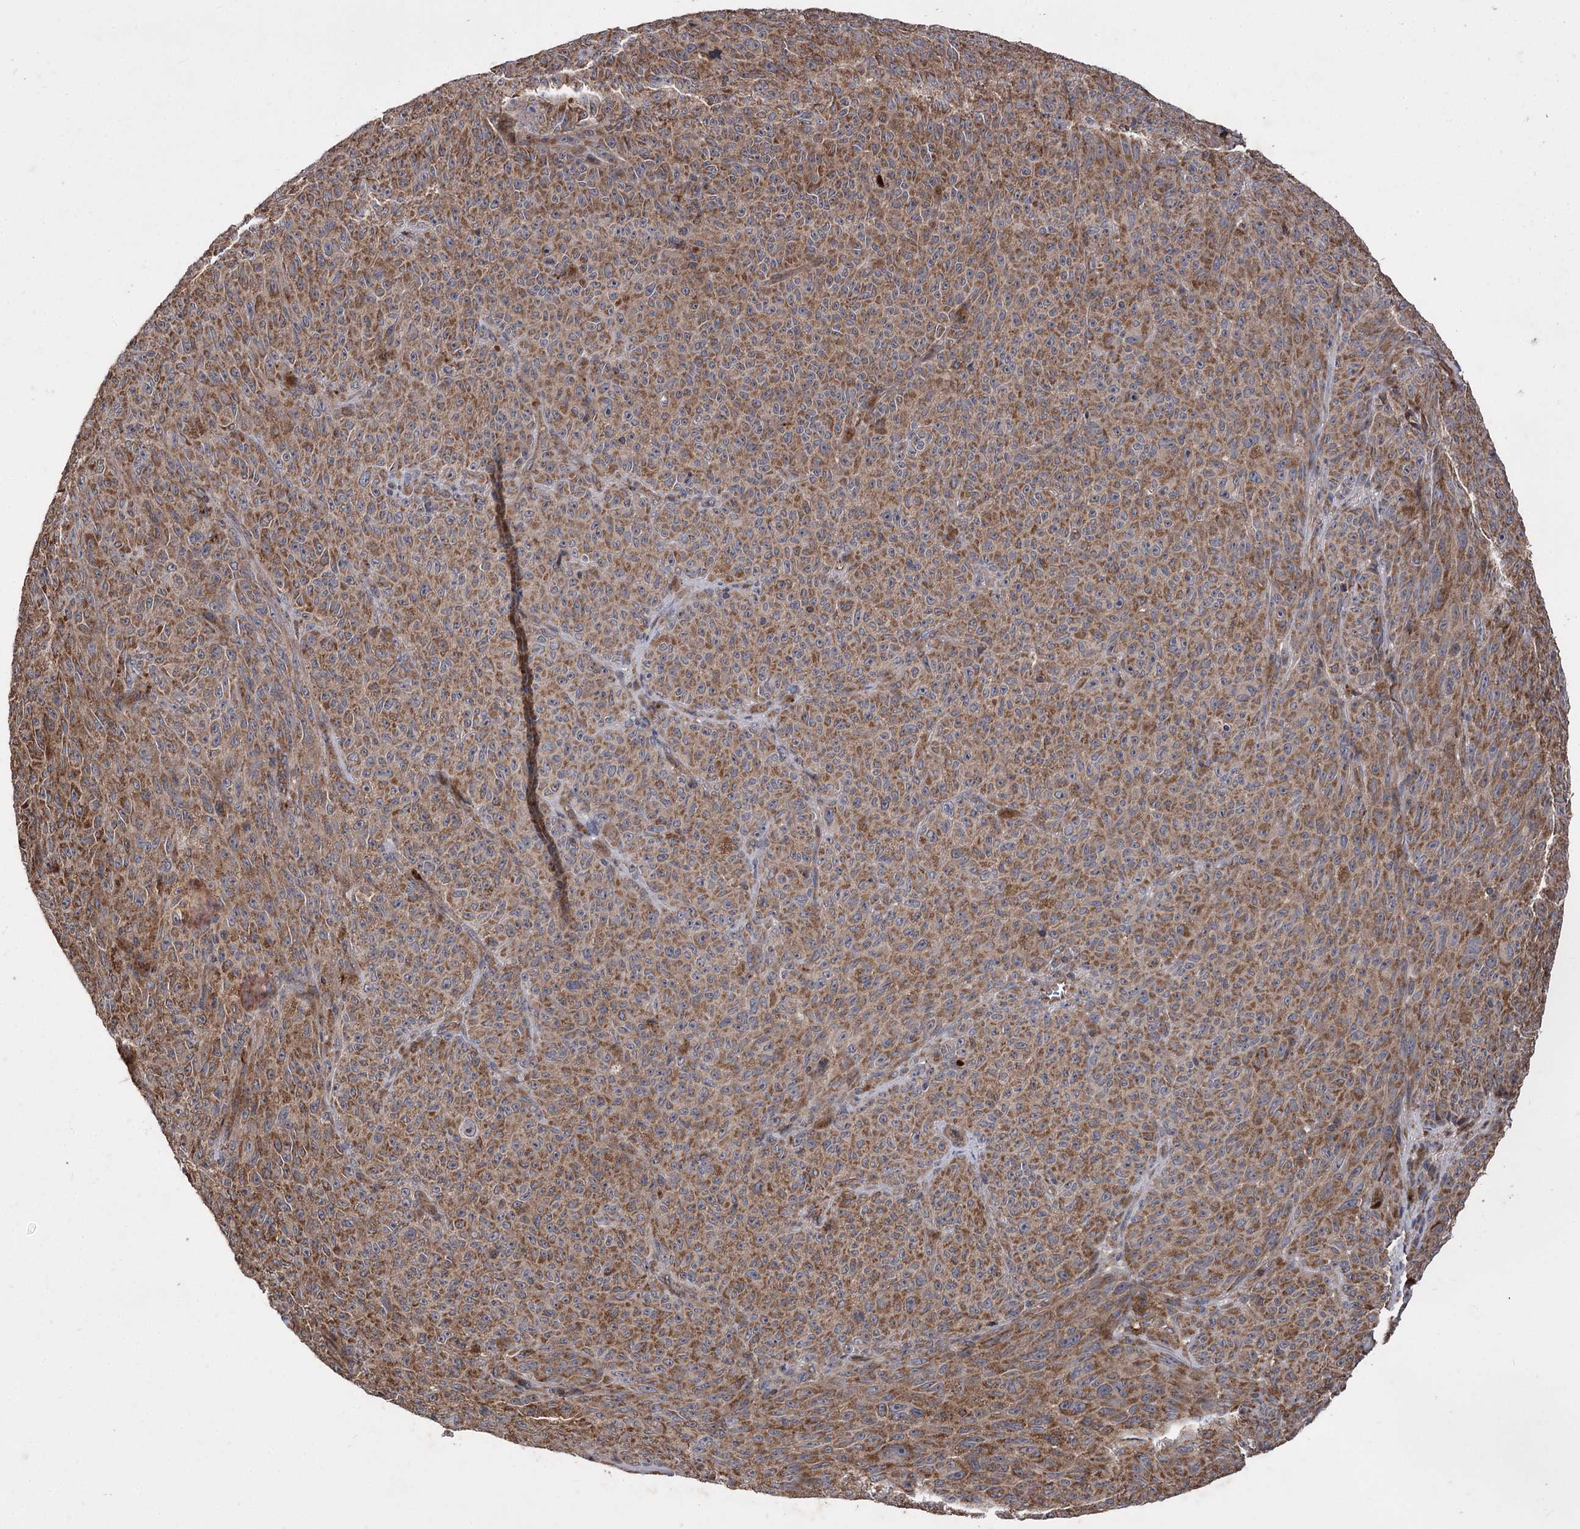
{"staining": {"intensity": "moderate", "quantity": ">75%", "location": "cytoplasmic/membranous"}, "tissue": "melanoma", "cell_type": "Tumor cells", "image_type": "cancer", "snomed": [{"axis": "morphology", "description": "Malignant melanoma, NOS"}, {"axis": "topography", "description": "Skin"}], "caption": "An immunohistochemistry image of tumor tissue is shown. Protein staining in brown labels moderate cytoplasmic/membranous positivity in malignant melanoma within tumor cells.", "gene": "RASSF3", "patient": {"sex": "female", "age": 82}}